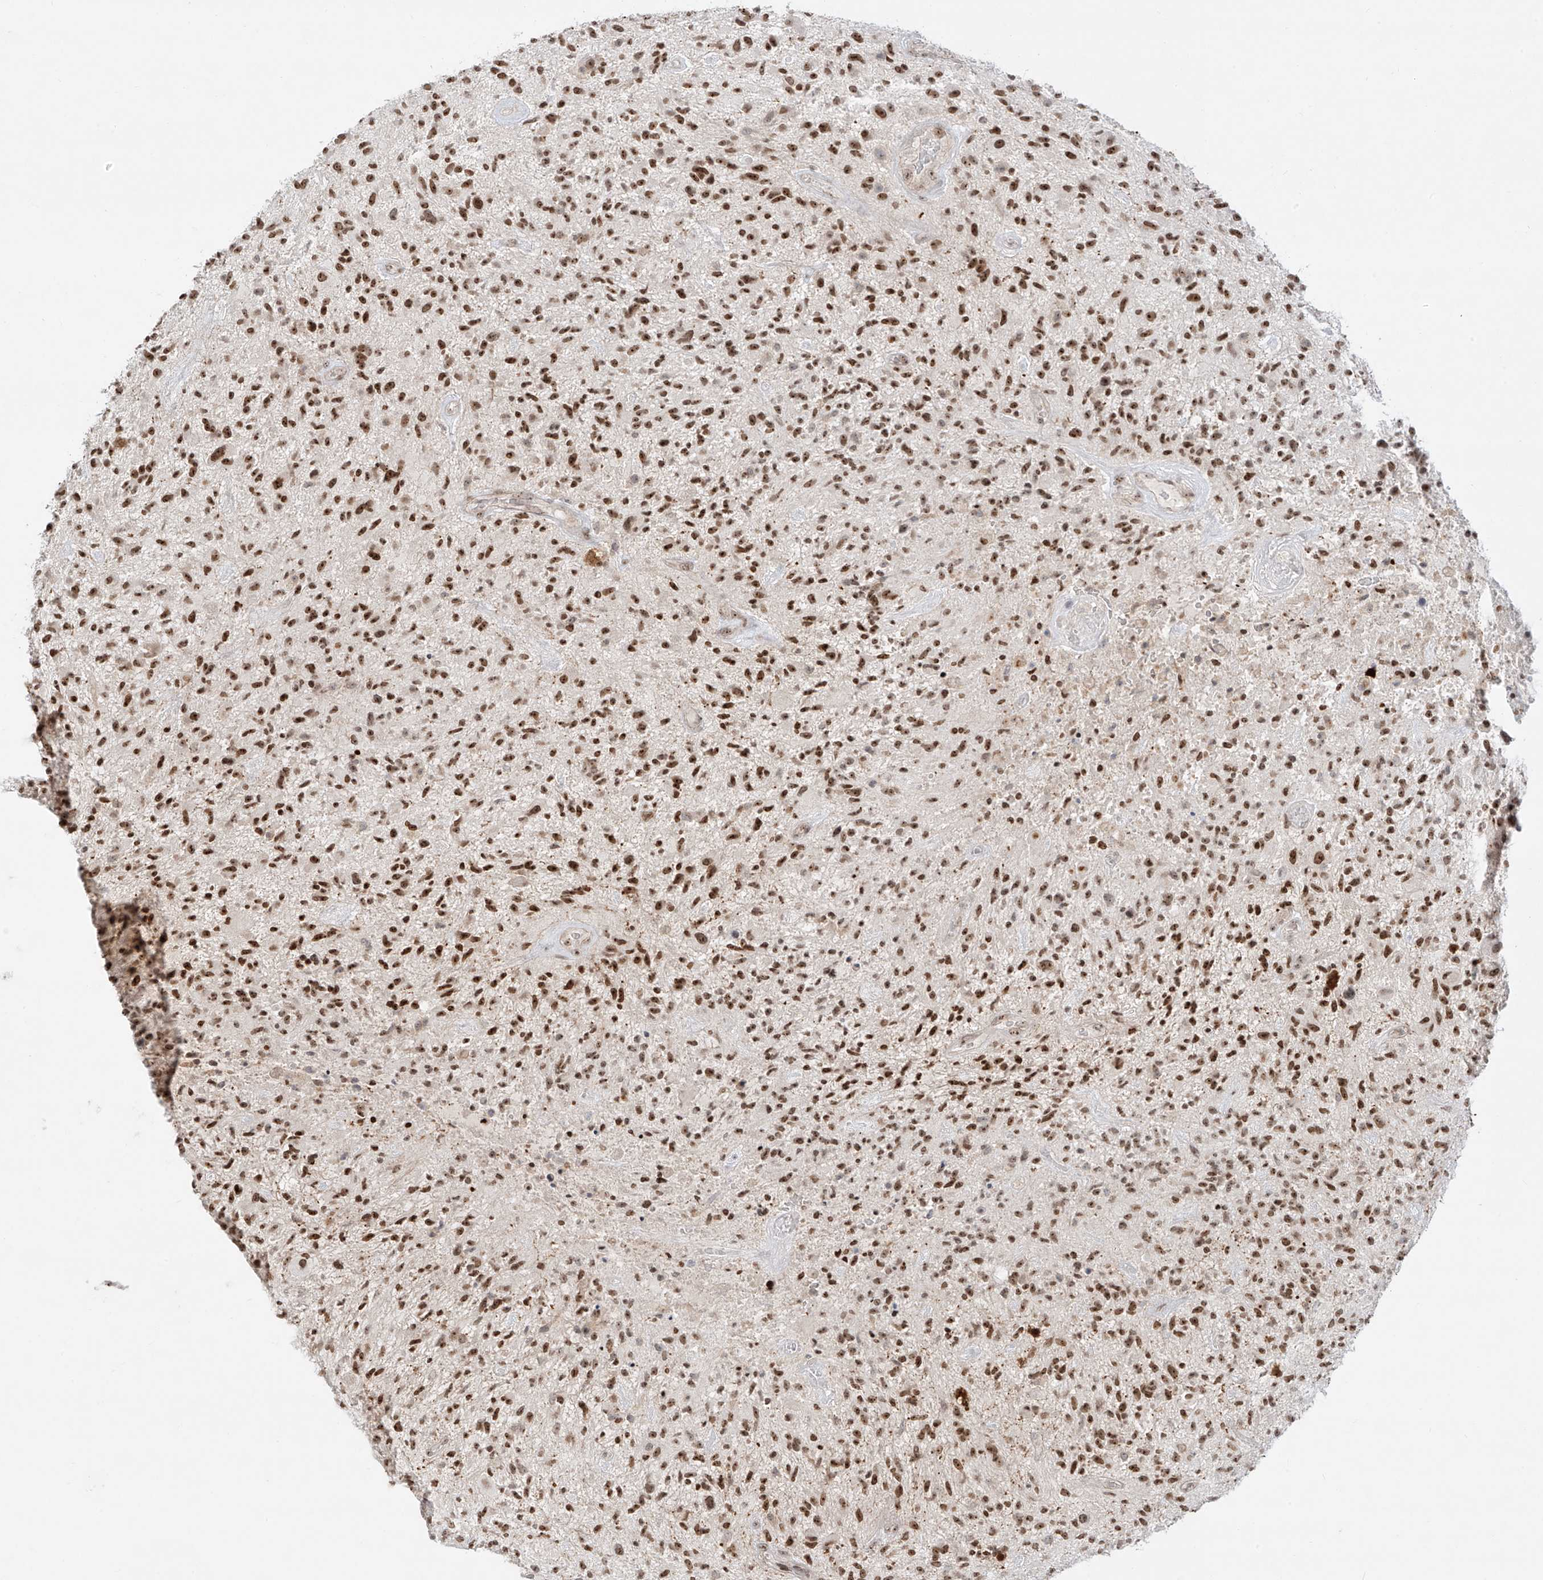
{"staining": {"intensity": "strong", "quantity": ">75%", "location": "cytoplasmic/membranous,nuclear"}, "tissue": "glioma", "cell_type": "Tumor cells", "image_type": "cancer", "snomed": [{"axis": "morphology", "description": "Glioma, malignant, High grade"}, {"axis": "topography", "description": "Brain"}], "caption": "Immunohistochemistry image of neoplastic tissue: malignant glioma (high-grade) stained using immunohistochemistry shows high levels of strong protein expression localized specifically in the cytoplasmic/membranous and nuclear of tumor cells, appearing as a cytoplasmic/membranous and nuclear brown color.", "gene": "ZNF512", "patient": {"sex": "male", "age": 47}}